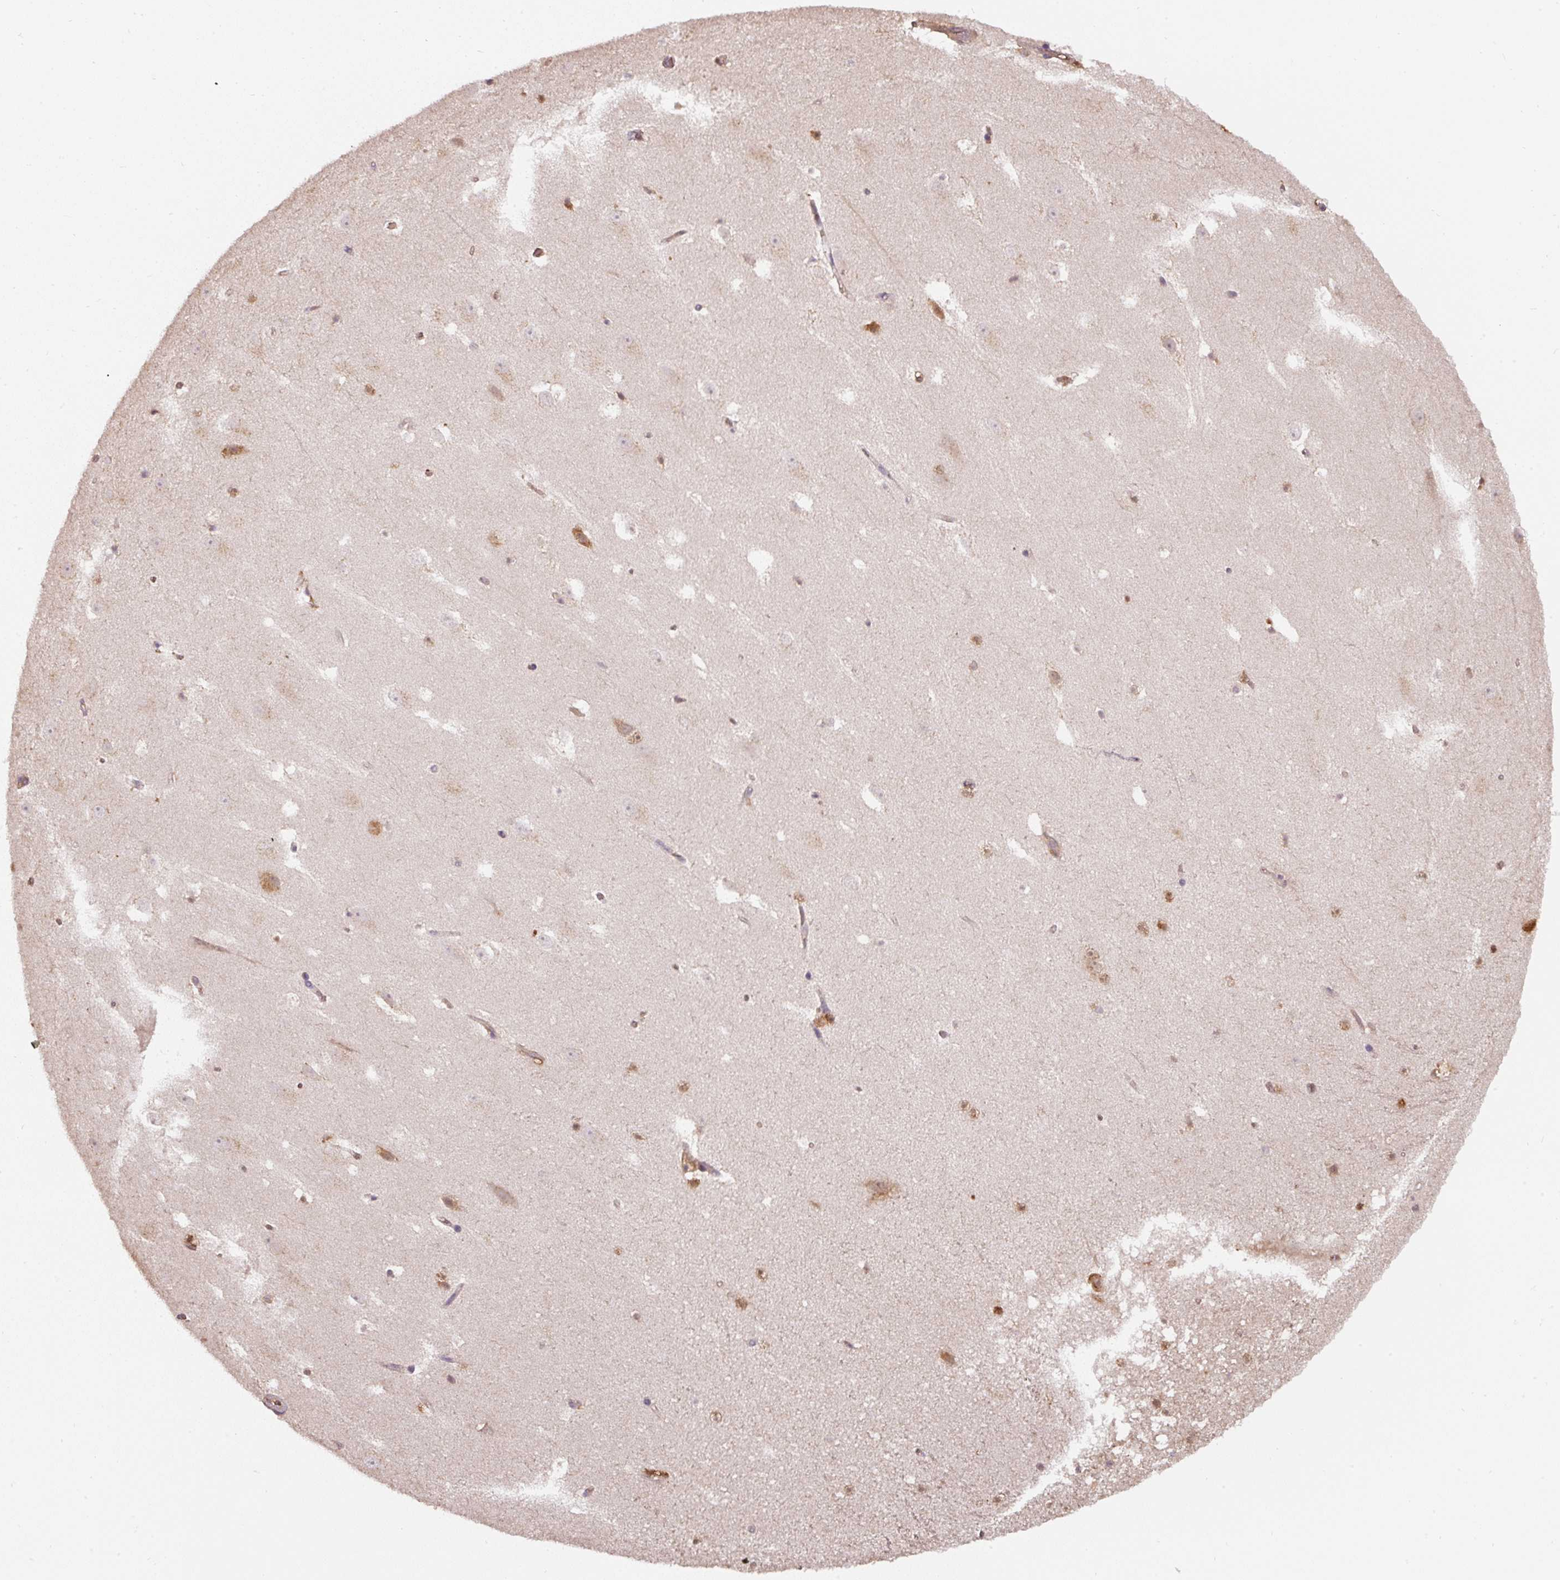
{"staining": {"intensity": "moderate", "quantity": "25%-75%", "location": "cytoplasmic/membranous"}, "tissue": "hippocampus", "cell_type": "Glial cells", "image_type": "normal", "snomed": [{"axis": "morphology", "description": "Normal tissue, NOS"}, {"axis": "topography", "description": "Hippocampus"}], "caption": "Hippocampus stained with immunohistochemistry shows moderate cytoplasmic/membranous expression in approximately 25%-75% of glial cells.", "gene": "ST13", "patient": {"sex": "male", "age": 37}}